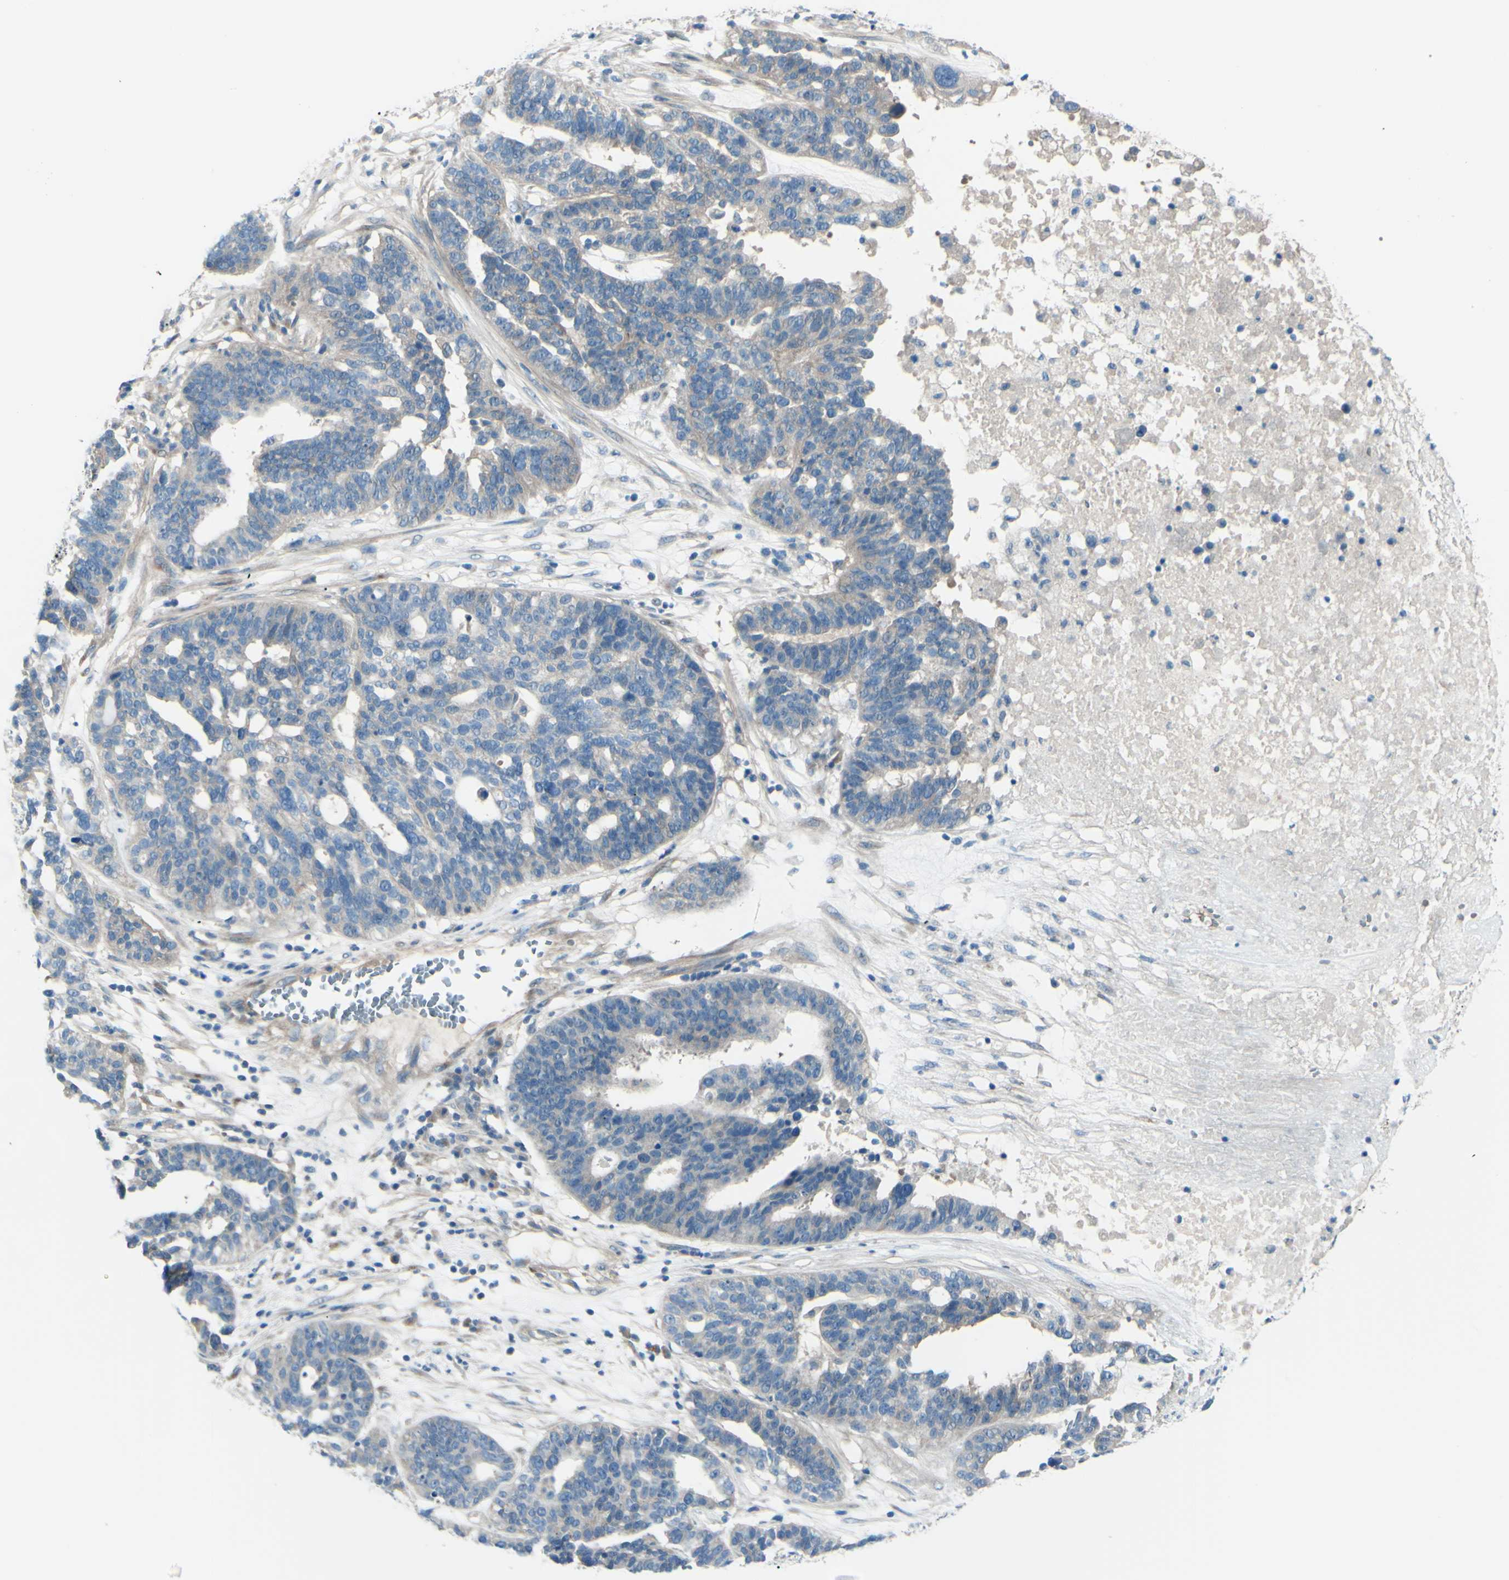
{"staining": {"intensity": "weak", "quantity": ">75%", "location": "cytoplasmic/membranous"}, "tissue": "ovarian cancer", "cell_type": "Tumor cells", "image_type": "cancer", "snomed": [{"axis": "morphology", "description": "Cystadenocarcinoma, serous, NOS"}, {"axis": "topography", "description": "Ovary"}], "caption": "Immunohistochemistry (IHC) micrograph of neoplastic tissue: human serous cystadenocarcinoma (ovarian) stained using immunohistochemistry (IHC) exhibits low levels of weak protein expression localized specifically in the cytoplasmic/membranous of tumor cells, appearing as a cytoplasmic/membranous brown color.", "gene": "PCDHGA2", "patient": {"sex": "female", "age": 59}}